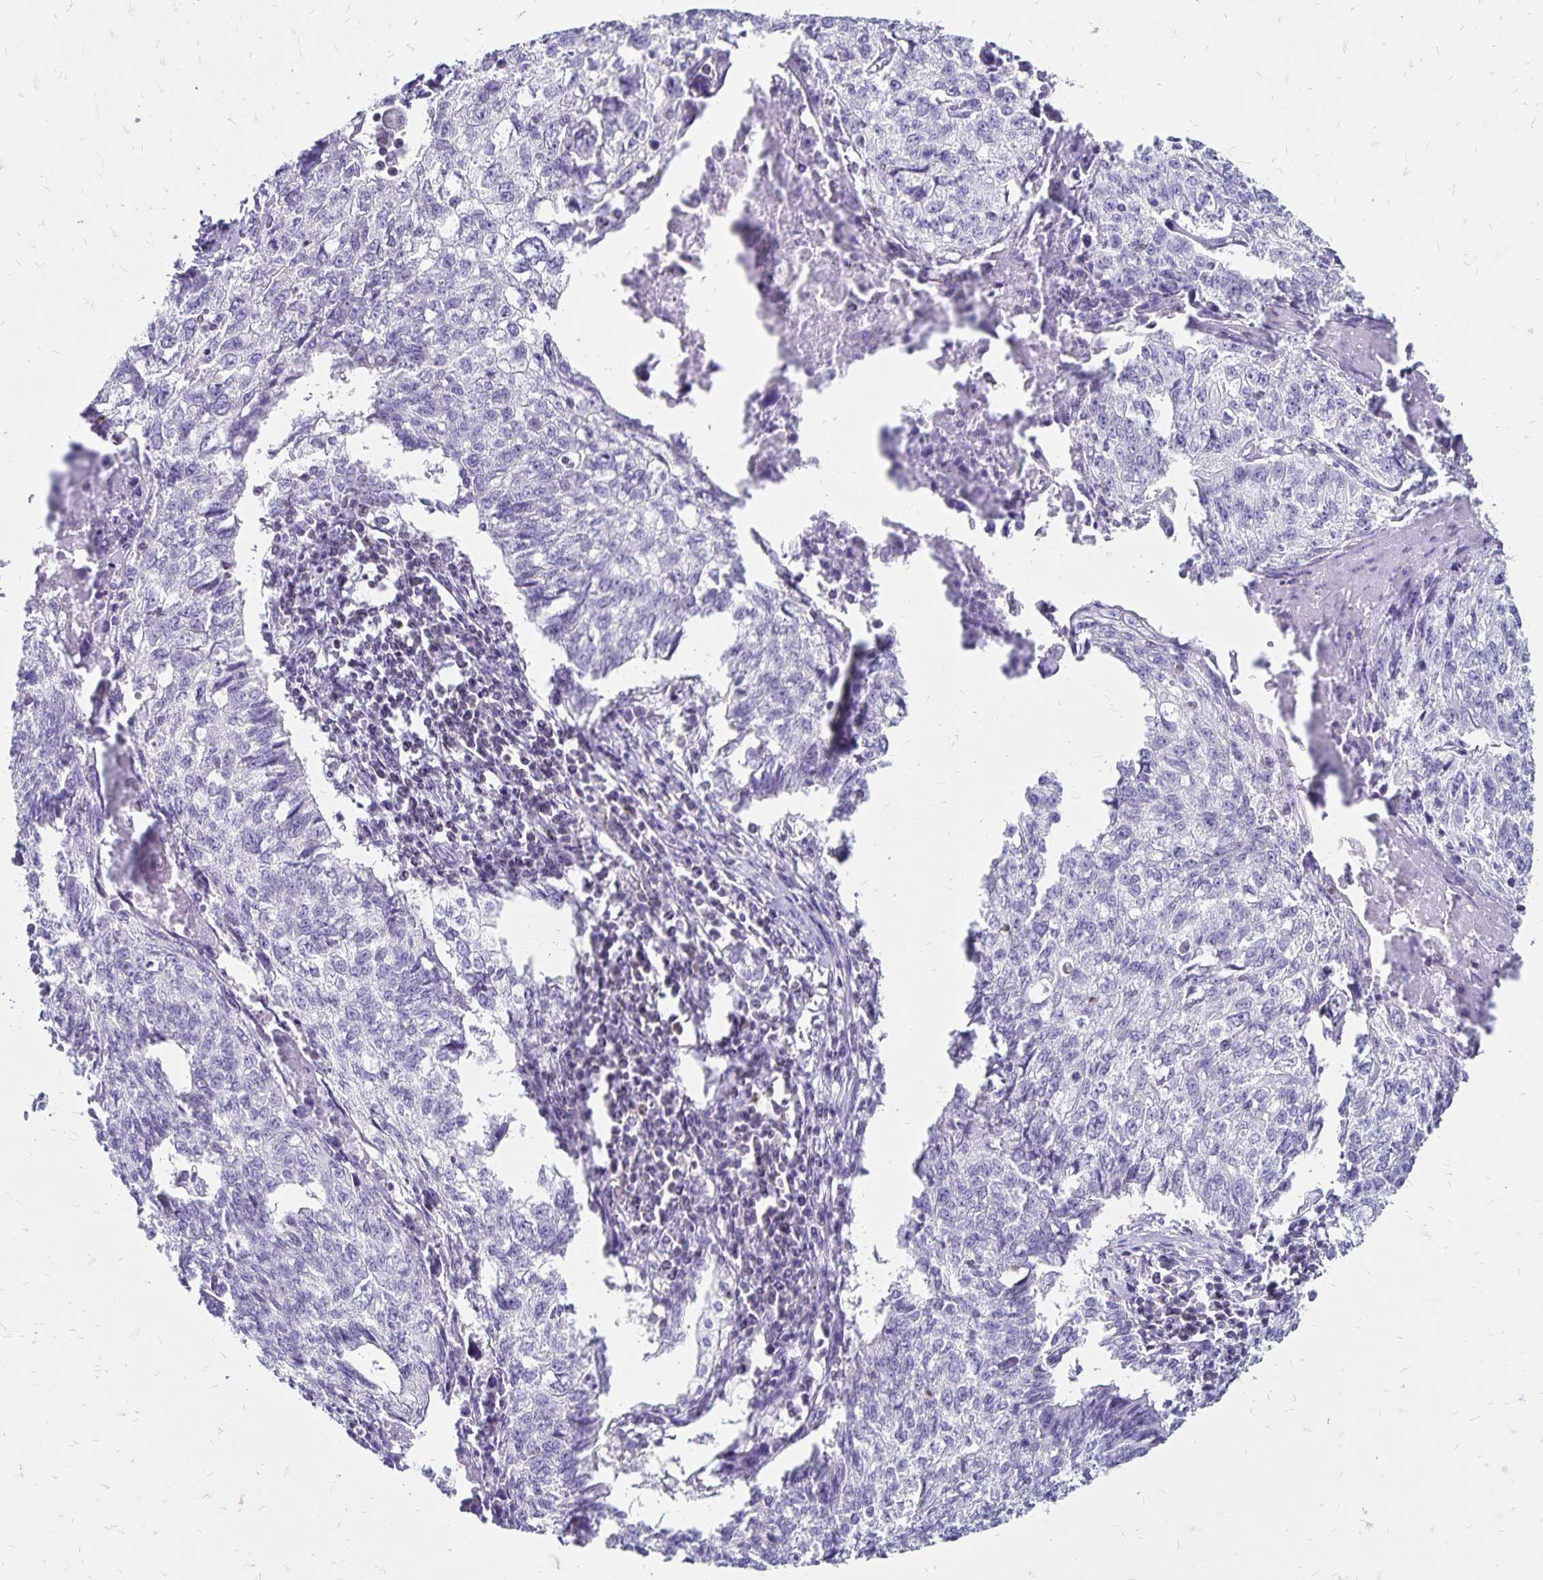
{"staining": {"intensity": "negative", "quantity": "none", "location": "none"}, "tissue": "lung cancer", "cell_type": "Tumor cells", "image_type": "cancer", "snomed": [{"axis": "morphology", "description": "Normal morphology"}, {"axis": "morphology", "description": "Aneuploidy"}, {"axis": "morphology", "description": "Squamous cell carcinoma, NOS"}, {"axis": "topography", "description": "Lymph node"}, {"axis": "topography", "description": "Lung"}], "caption": "A high-resolution photomicrograph shows immunohistochemistry (IHC) staining of aneuploidy (lung), which reveals no significant staining in tumor cells.", "gene": "IKZF1", "patient": {"sex": "female", "age": 76}}